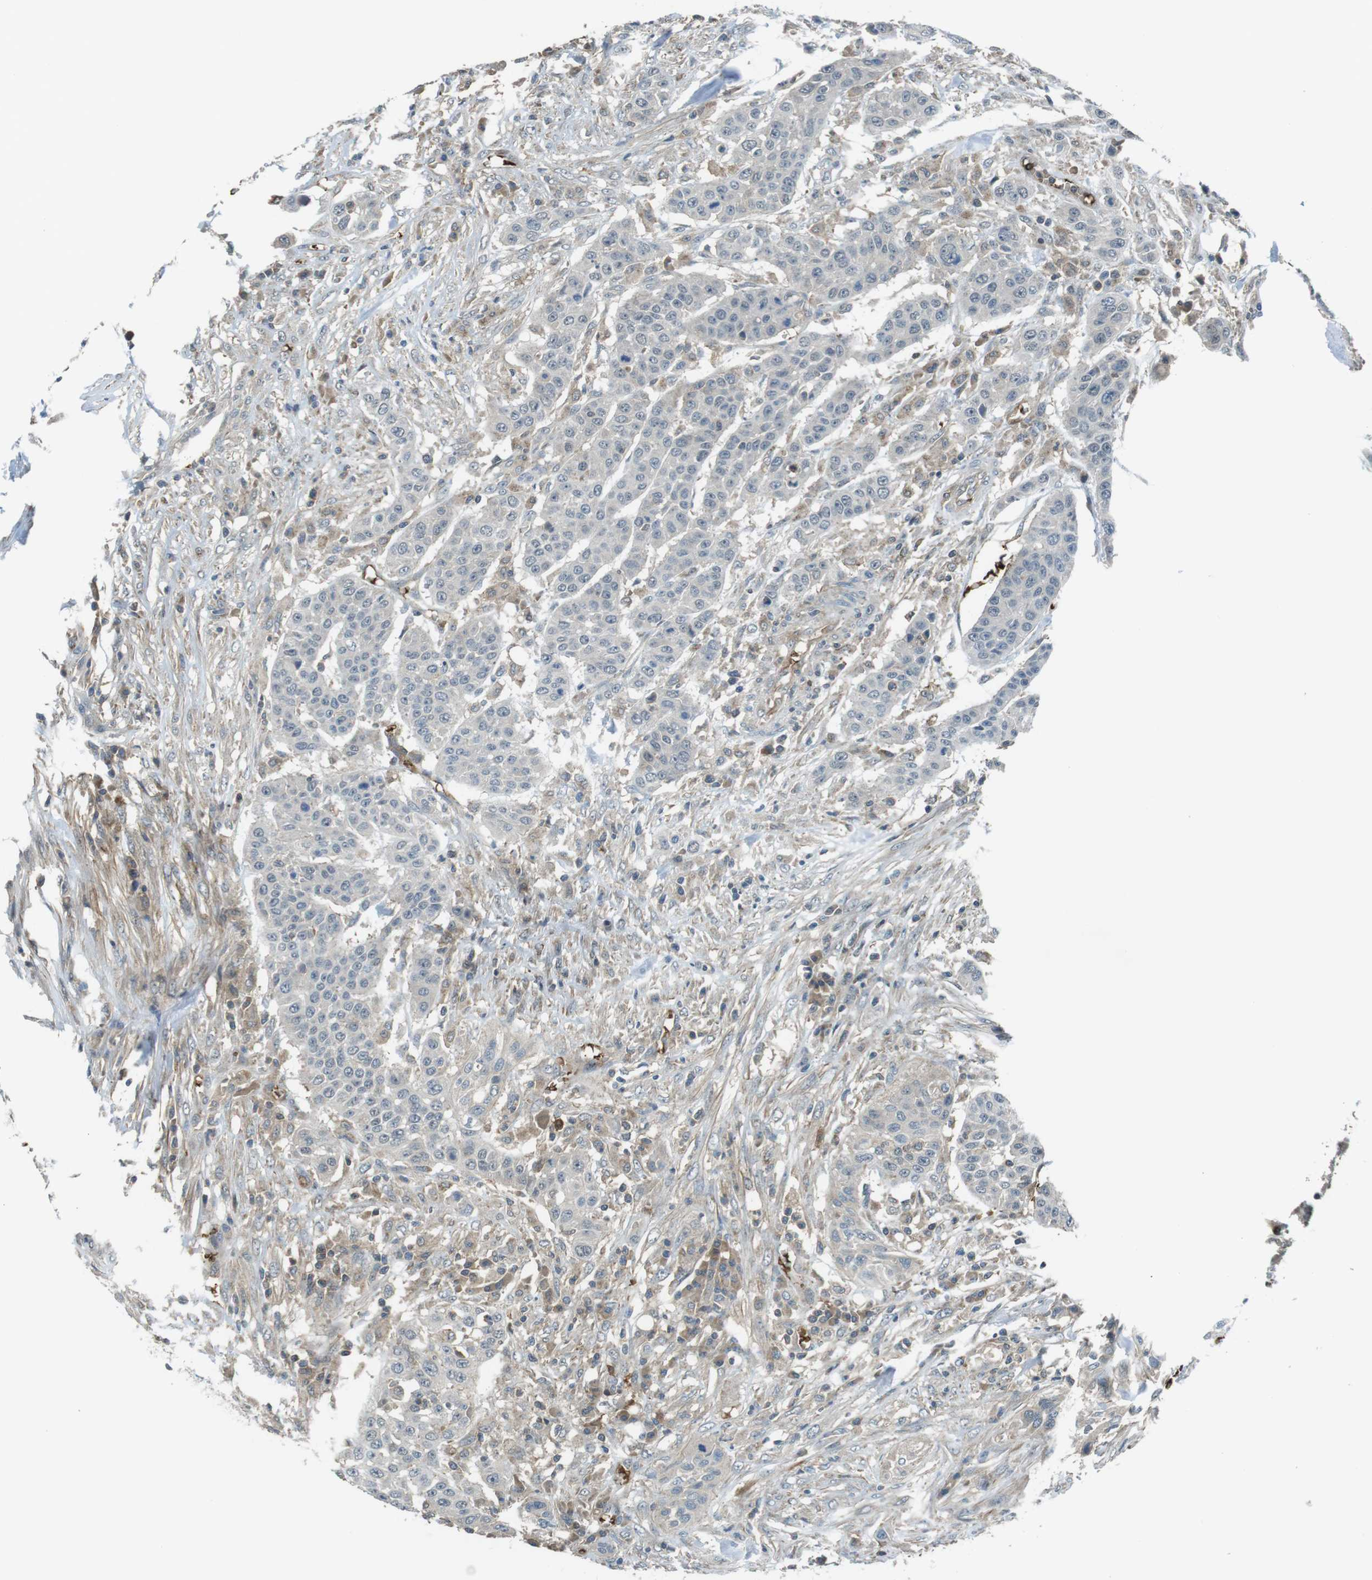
{"staining": {"intensity": "negative", "quantity": "none", "location": "none"}, "tissue": "urothelial cancer", "cell_type": "Tumor cells", "image_type": "cancer", "snomed": [{"axis": "morphology", "description": "Urothelial carcinoma, High grade"}, {"axis": "topography", "description": "Urinary bladder"}], "caption": "IHC of human urothelial carcinoma (high-grade) reveals no positivity in tumor cells.", "gene": "LRRC3B", "patient": {"sex": "male", "age": 74}}